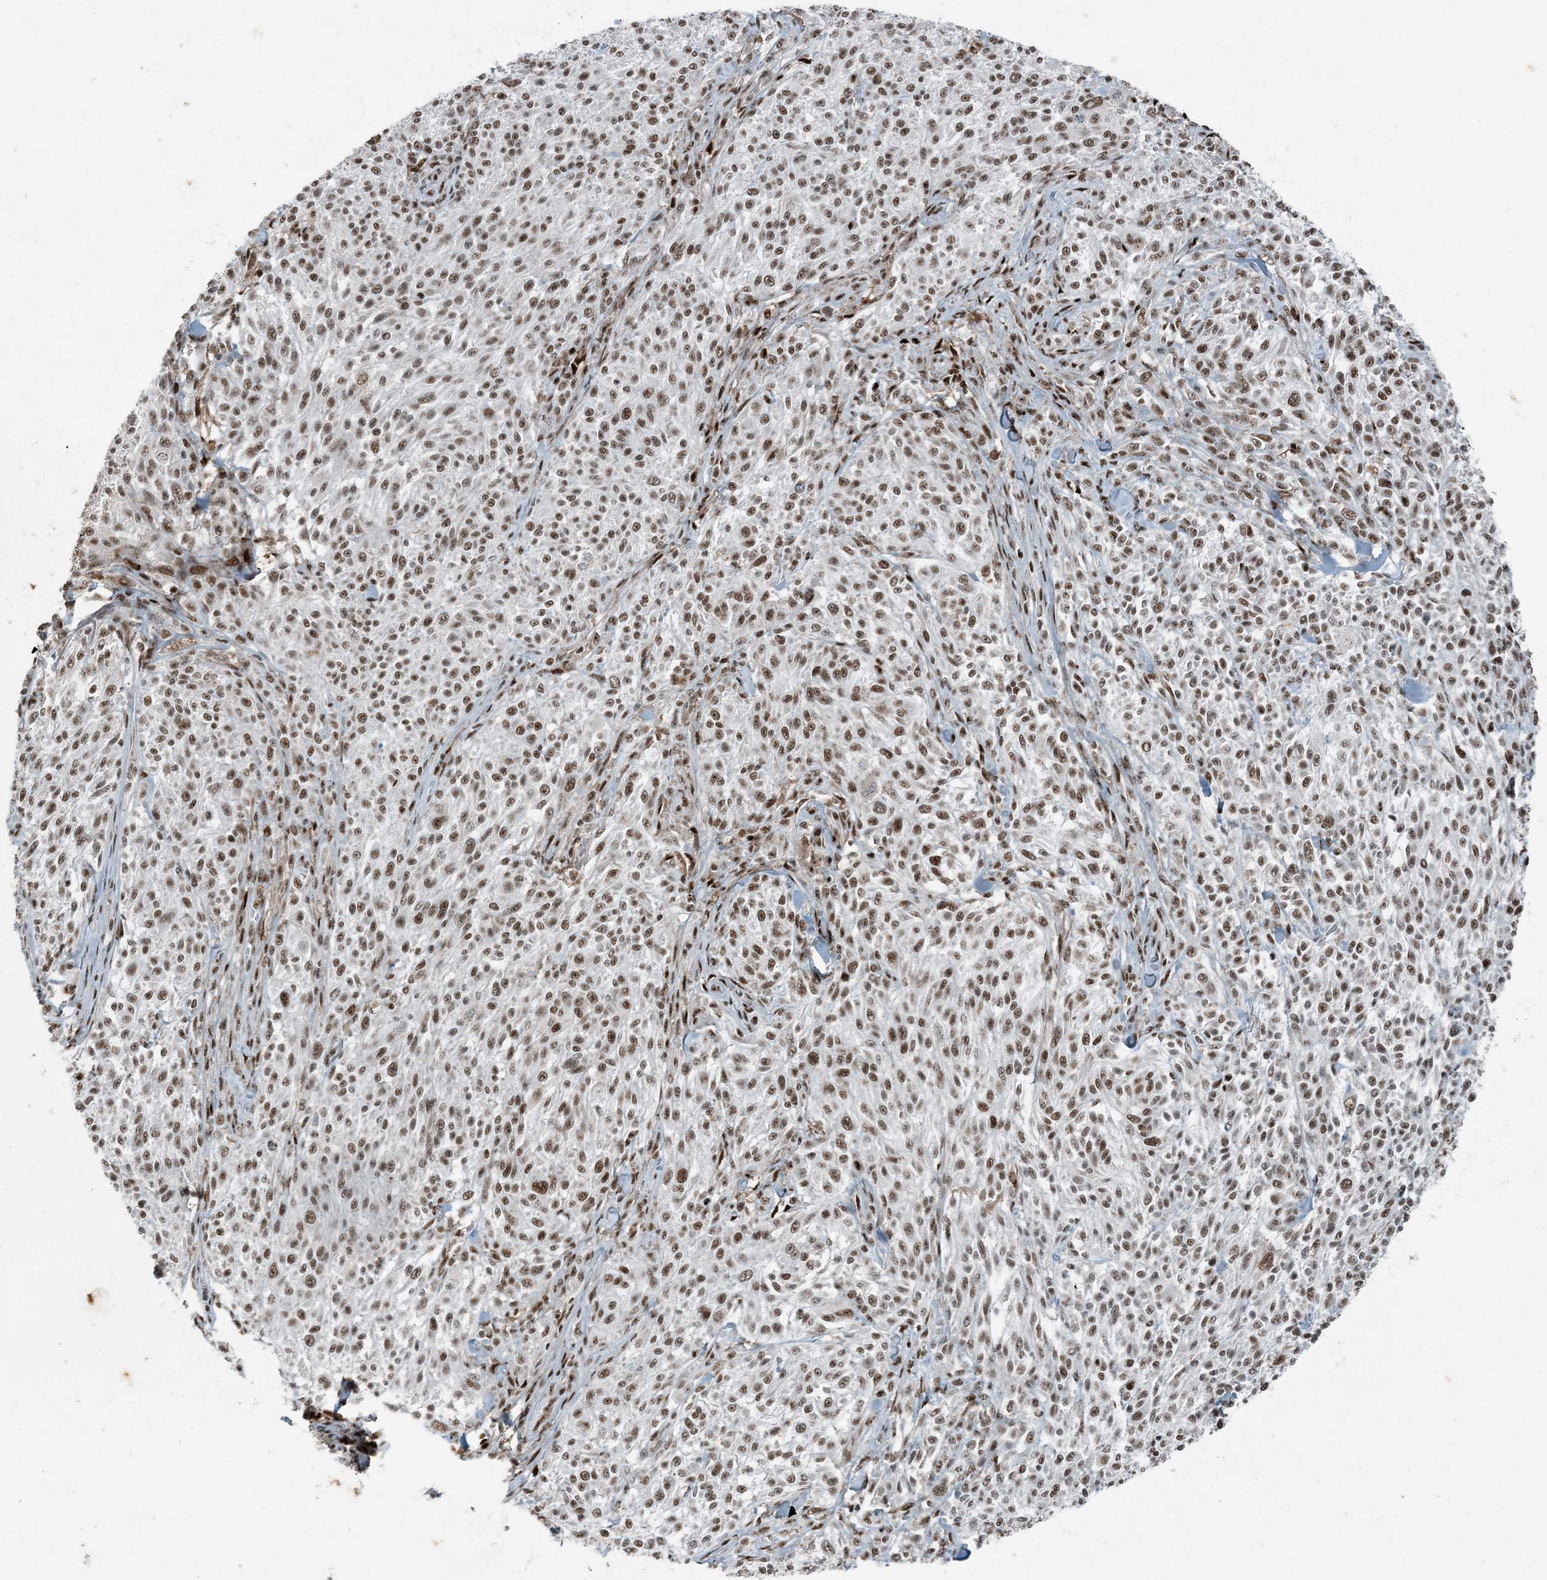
{"staining": {"intensity": "moderate", "quantity": ">75%", "location": "nuclear"}, "tissue": "melanoma", "cell_type": "Tumor cells", "image_type": "cancer", "snomed": [{"axis": "morphology", "description": "Malignant melanoma, NOS"}, {"axis": "topography", "description": "Skin of trunk"}], "caption": "Melanoma stained with a brown dye demonstrates moderate nuclear positive staining in about >75% of tumor cells.", "gene": "TADA2B", "patient": {"sex": "male", "age": 71}}